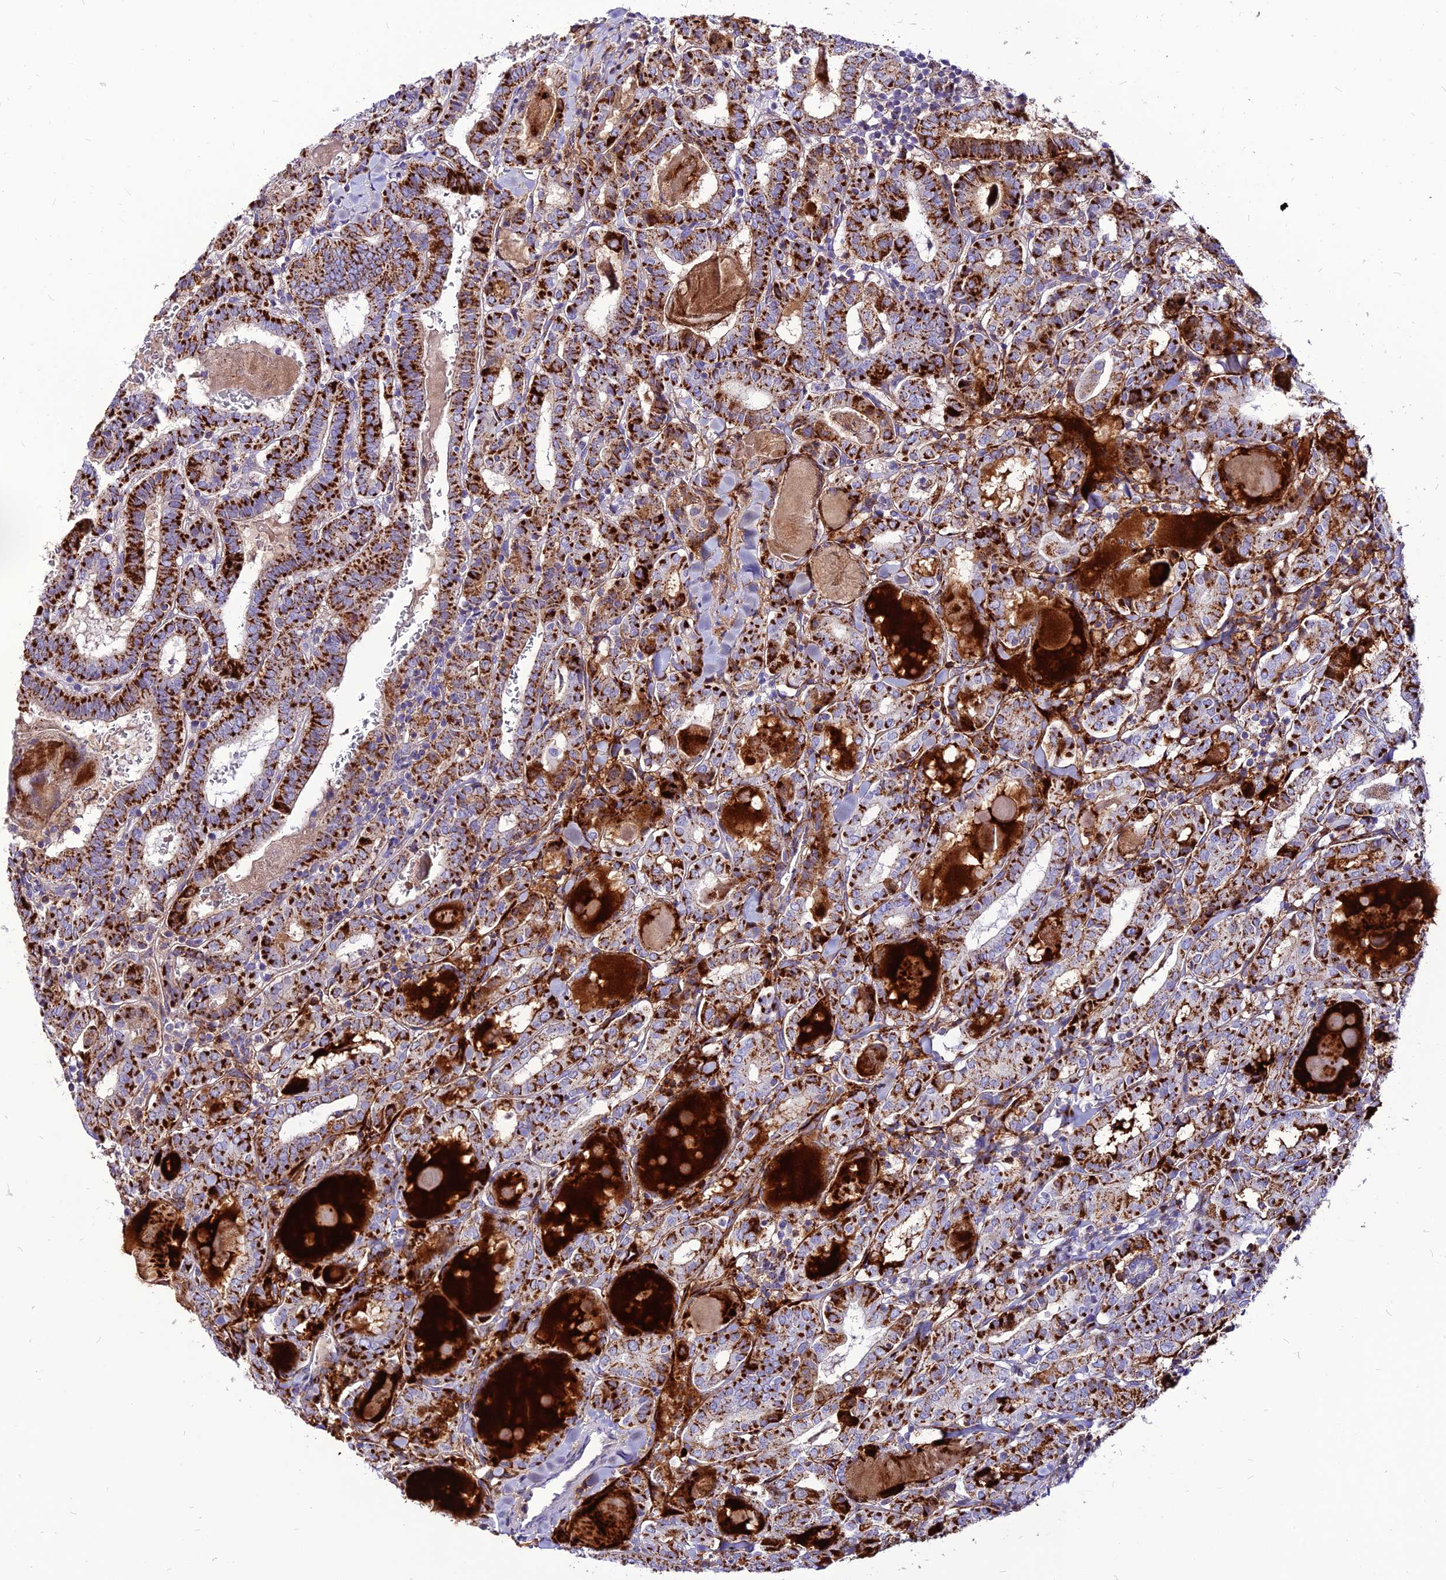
{"staining": {"intensity": "strong", "quantity": ">75%", "location": "cytoplasmic/membranous"}, "tissue": "thyroid cancer", "cell_type": "Tumor cells", "image_type": "cancer", "snomed": [{"axis": "morphology", "description": "Papillary adenocarcinoma, NOS"}, {"axis": "topography", "description": "Thyroid gland"}], "caption": "Human thyroid cancer stained with a brown dye demonstrates strong cytoplasmic/membranous positive positivity in about >75% of tumor cells.", "gene": "ECI1", "patient": {"sex": "female", "age": 72}}